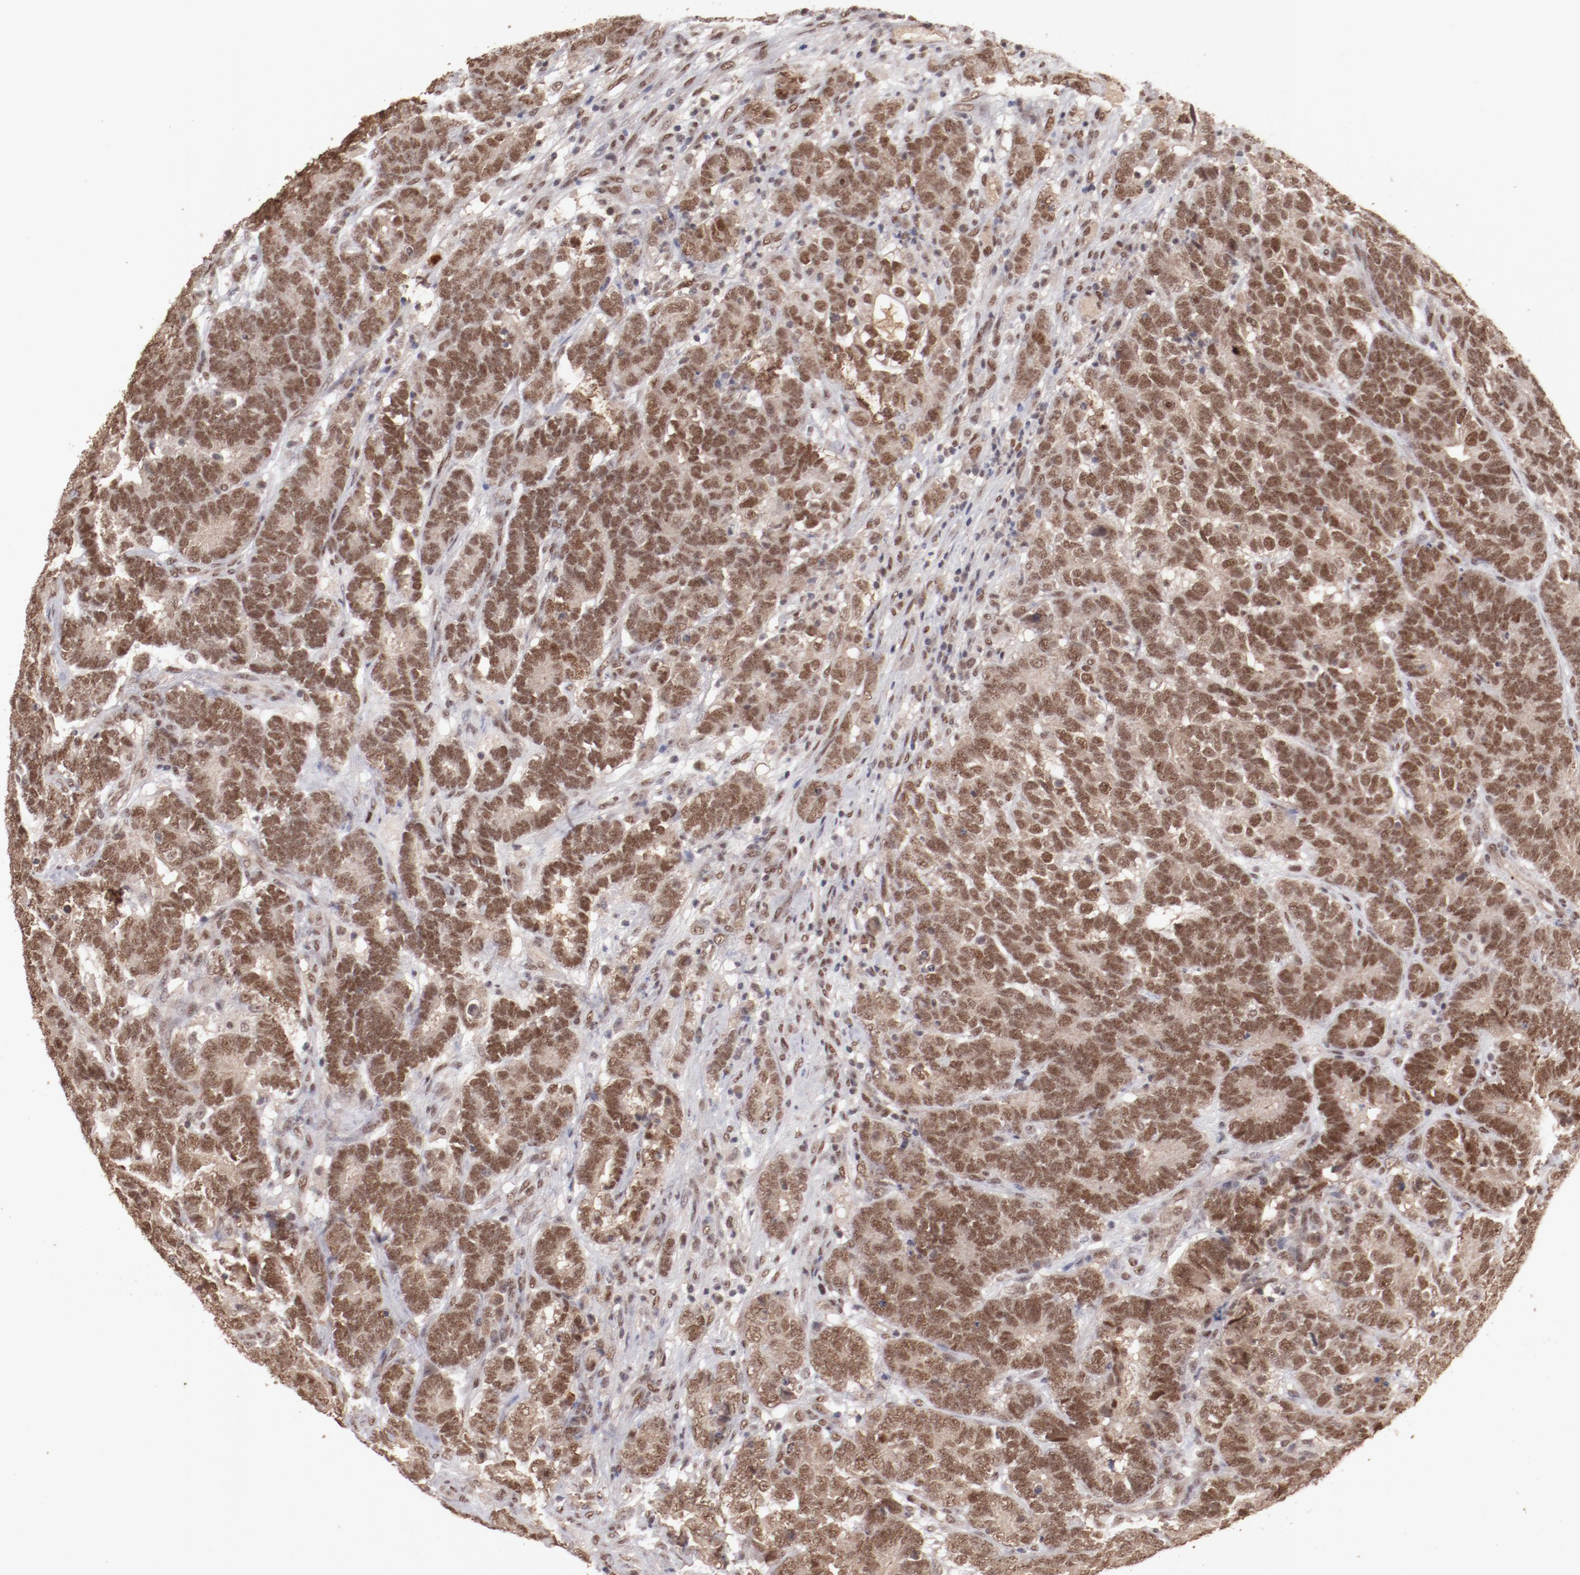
{"staining": {"intensity": "moderate", "quantity": ">75%", "location": "cytoplasmic/membranous,nuclear"}, "tissue": "testis cancer", "cell_type": "Tumor cells", "image_type": "cancer", "snomed": [{"axis": "morphology", "description": "Carcinoma, Embryonal, NOS"}, {"axis": "topography", "description": "Testis"}], "caption": "There is medium levels of moderate cytoplasmic/membranous and nuclear staining in tumor cells of embryonal carcinoma (testis), as demonstrated by immunohistochemical staining (brown color).", "gene": "CLOCK", "patient": {"sex": "male", "age": 26}}